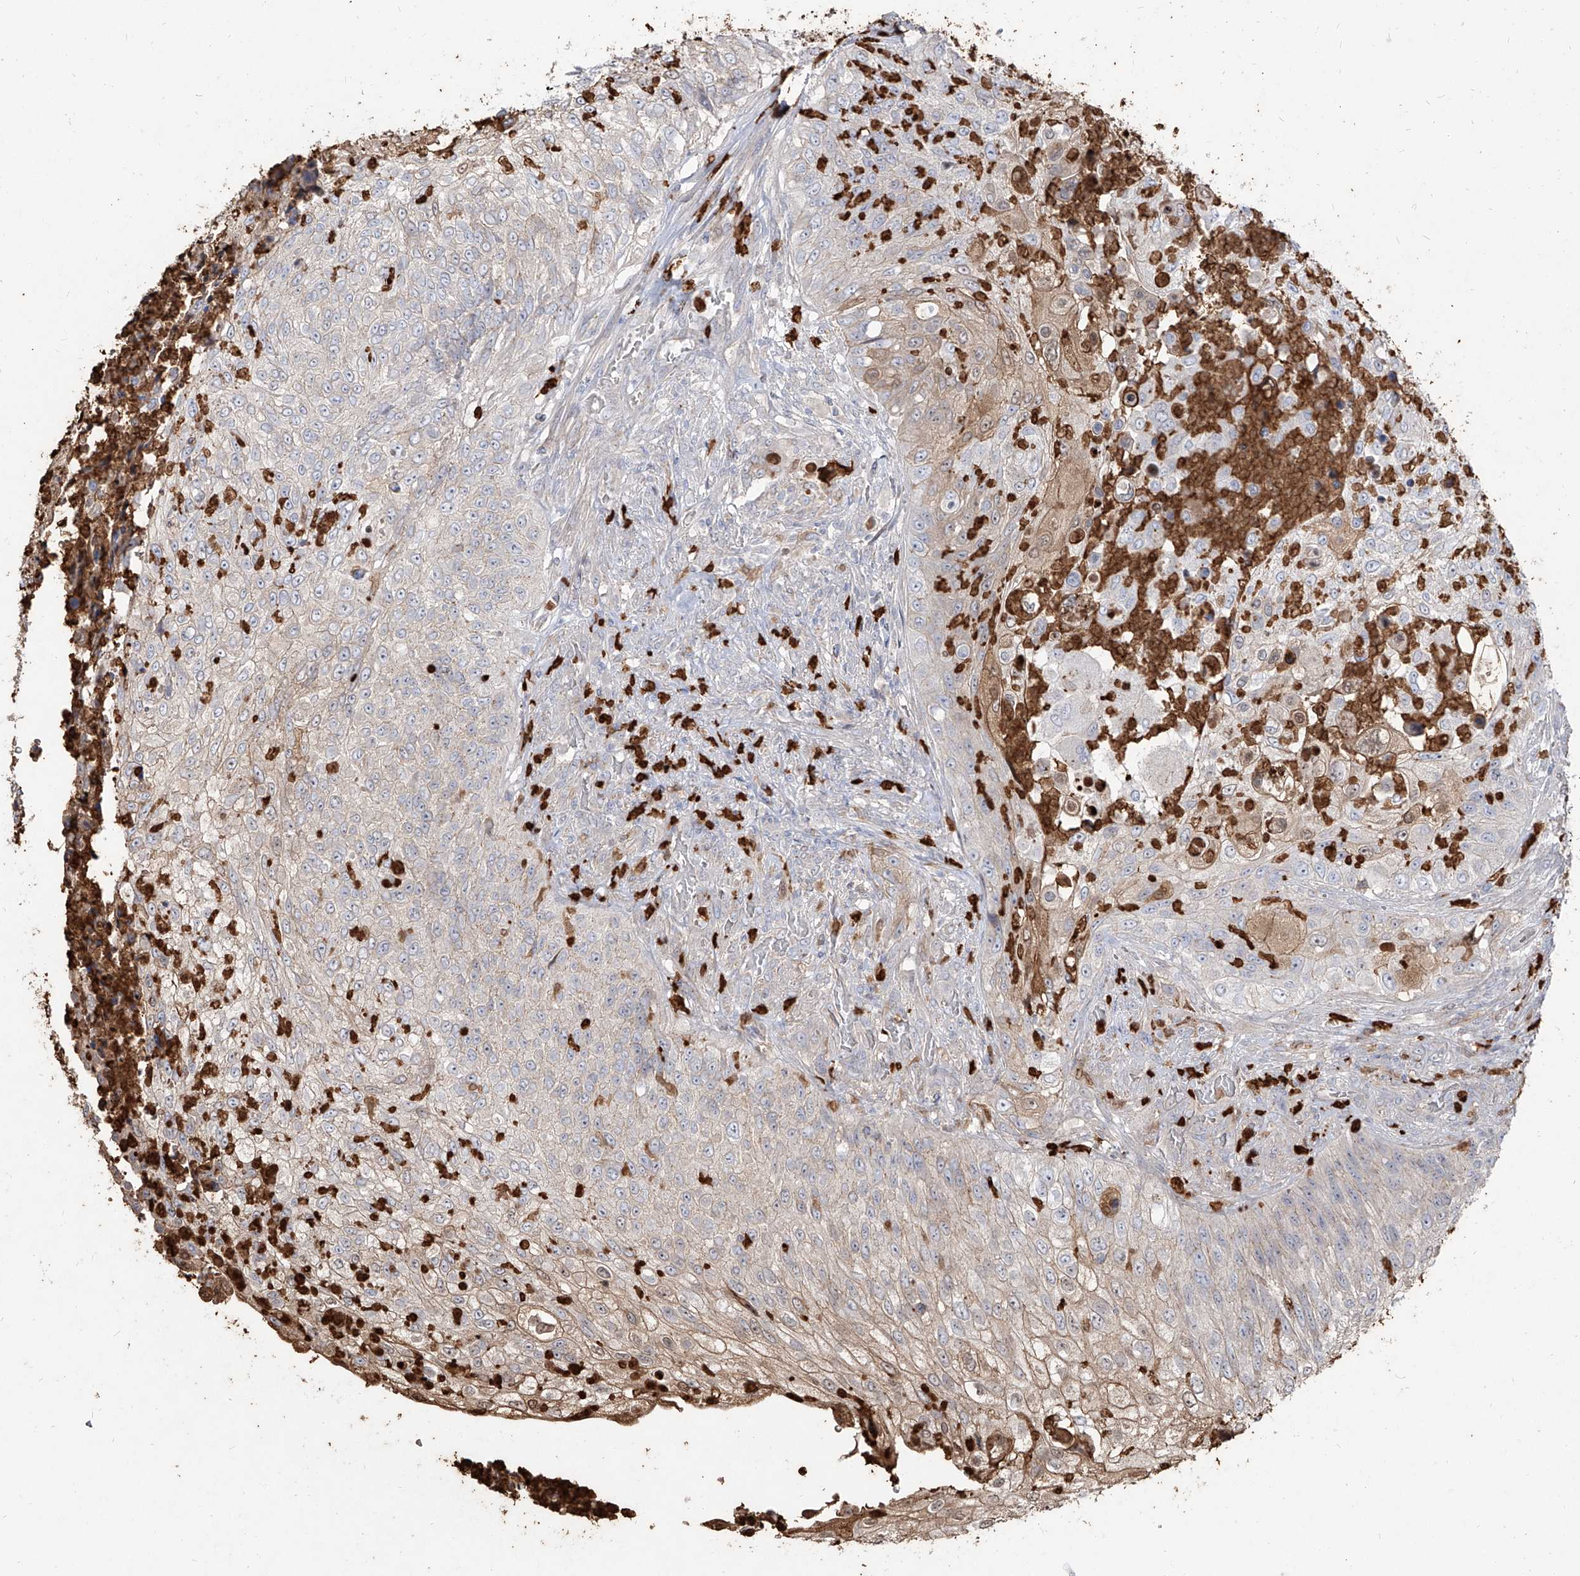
{"staining": {"intensity": "weak", "quantity": "25%-75%", "location": "cytoplasmic/membranous"}, "tissue": "urothelial cancer", "cell_type": "Tumor cells", "image_type": "cancer", "snomed": [{"axis": "morphology", "description": "Urothelial carcinoma, High grade"}, {"axis": "topography", "description": "Urinary bladder"}], "caption": "DAB (3,3'-diaminobenzidine) immunohistochemical staining of human high-grade urothelial carcinoma shows weak cytoplasmic/membranous protein staining in about 25%-75% of tumor cells. The protein is stained brown, and the nuclei are stained in blue (DAB IHC with brightfield microscopy, high magnification).", "gene": "ZNF227", "patient": {"sex": "female", "age": 60}}